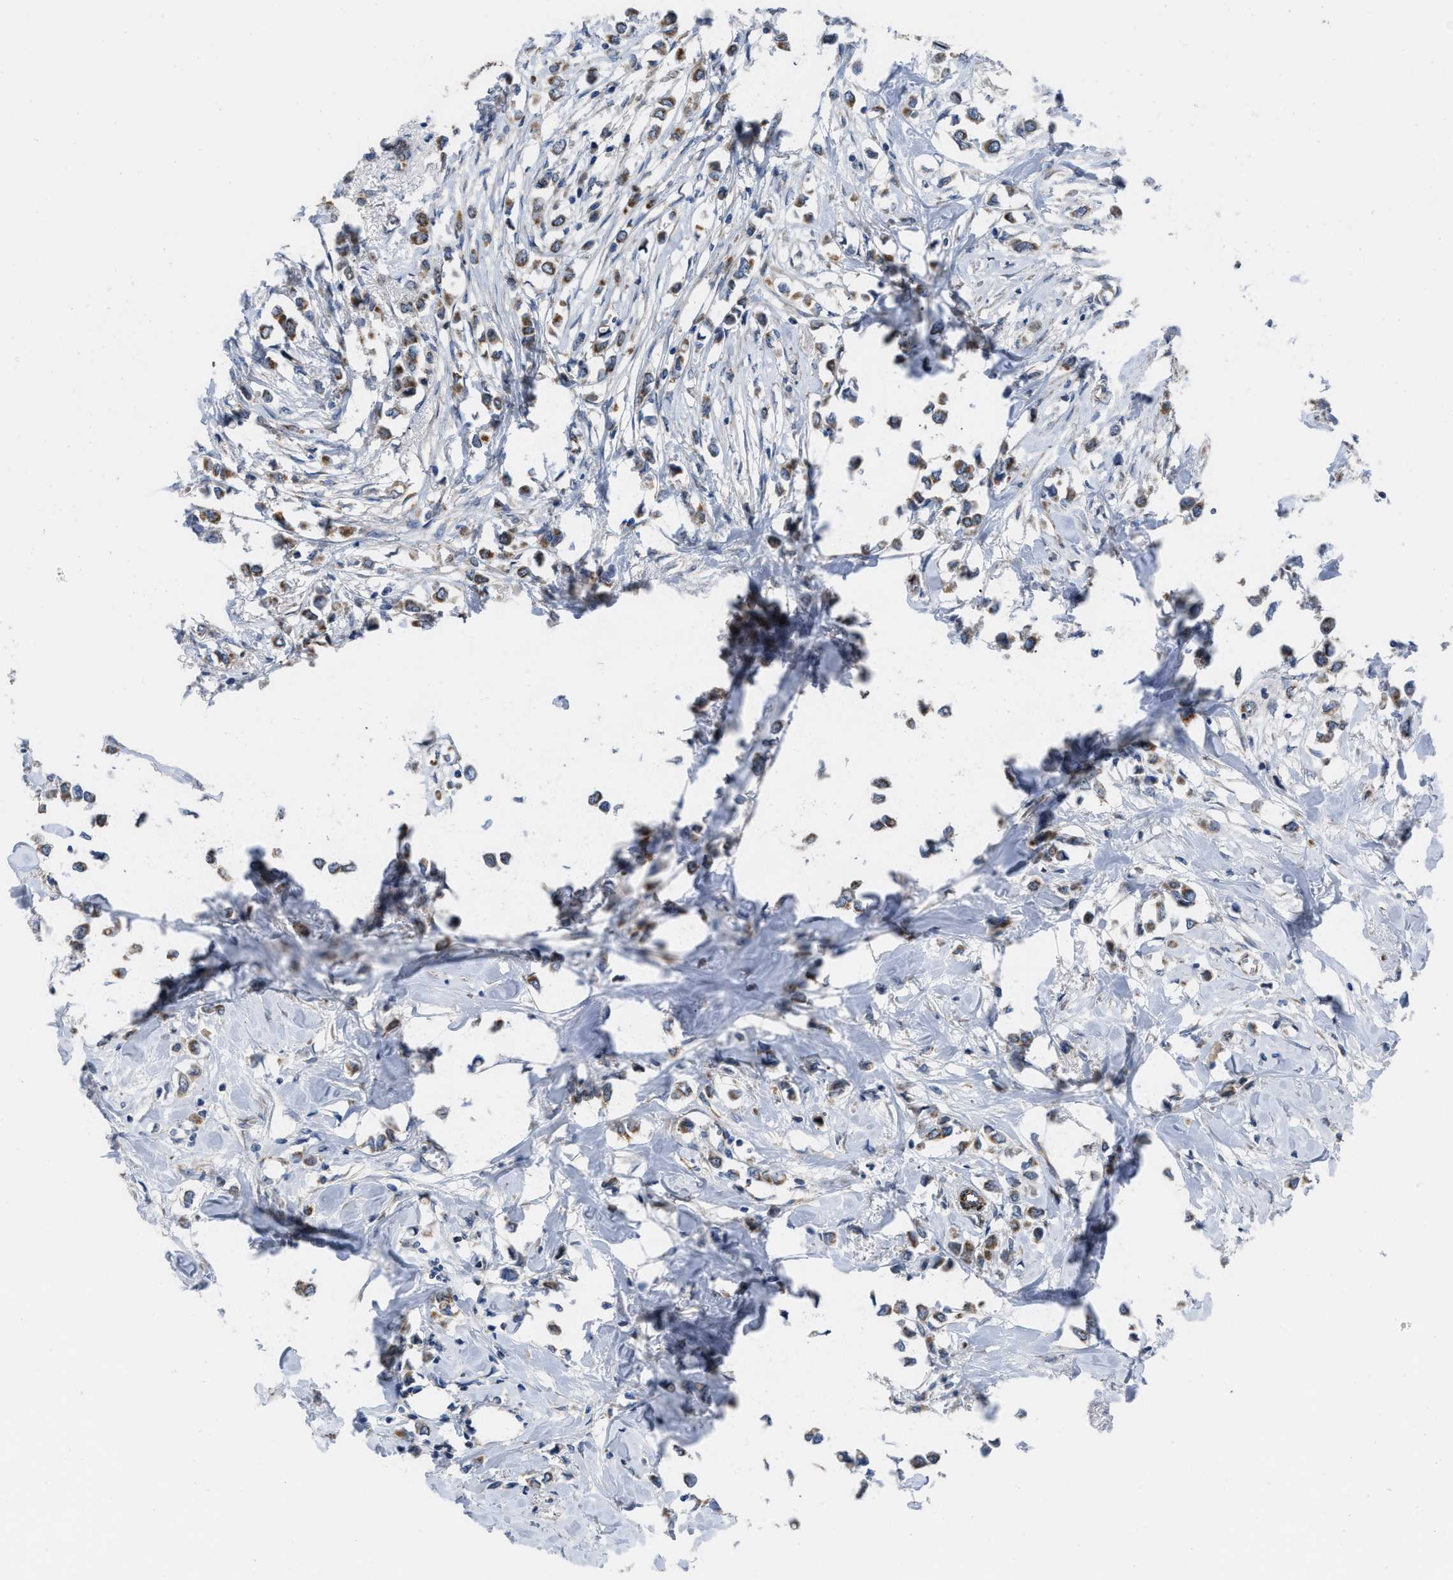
{"staining": {"intensity": "moderate", "quantity": ">75%", "location": "cytoplasmic/membranous"}, "tissue": "breast cancer", "cell_type": "Tumor cells", "image_type": "cancer", "snomed": [{"axis": "morphology", "description": "Lobular carcinoma"}, {"axis": "topography", "description": "Breast"}], "caption": "The photomicrograph demonstrates a brown stain indicating the presence of a protein in the cytoplasmic/membranous of tumor cells in lobular carcinoma (breast).", "gene": "AKAP1", "patient": {"sex": "female", "age": 51}}